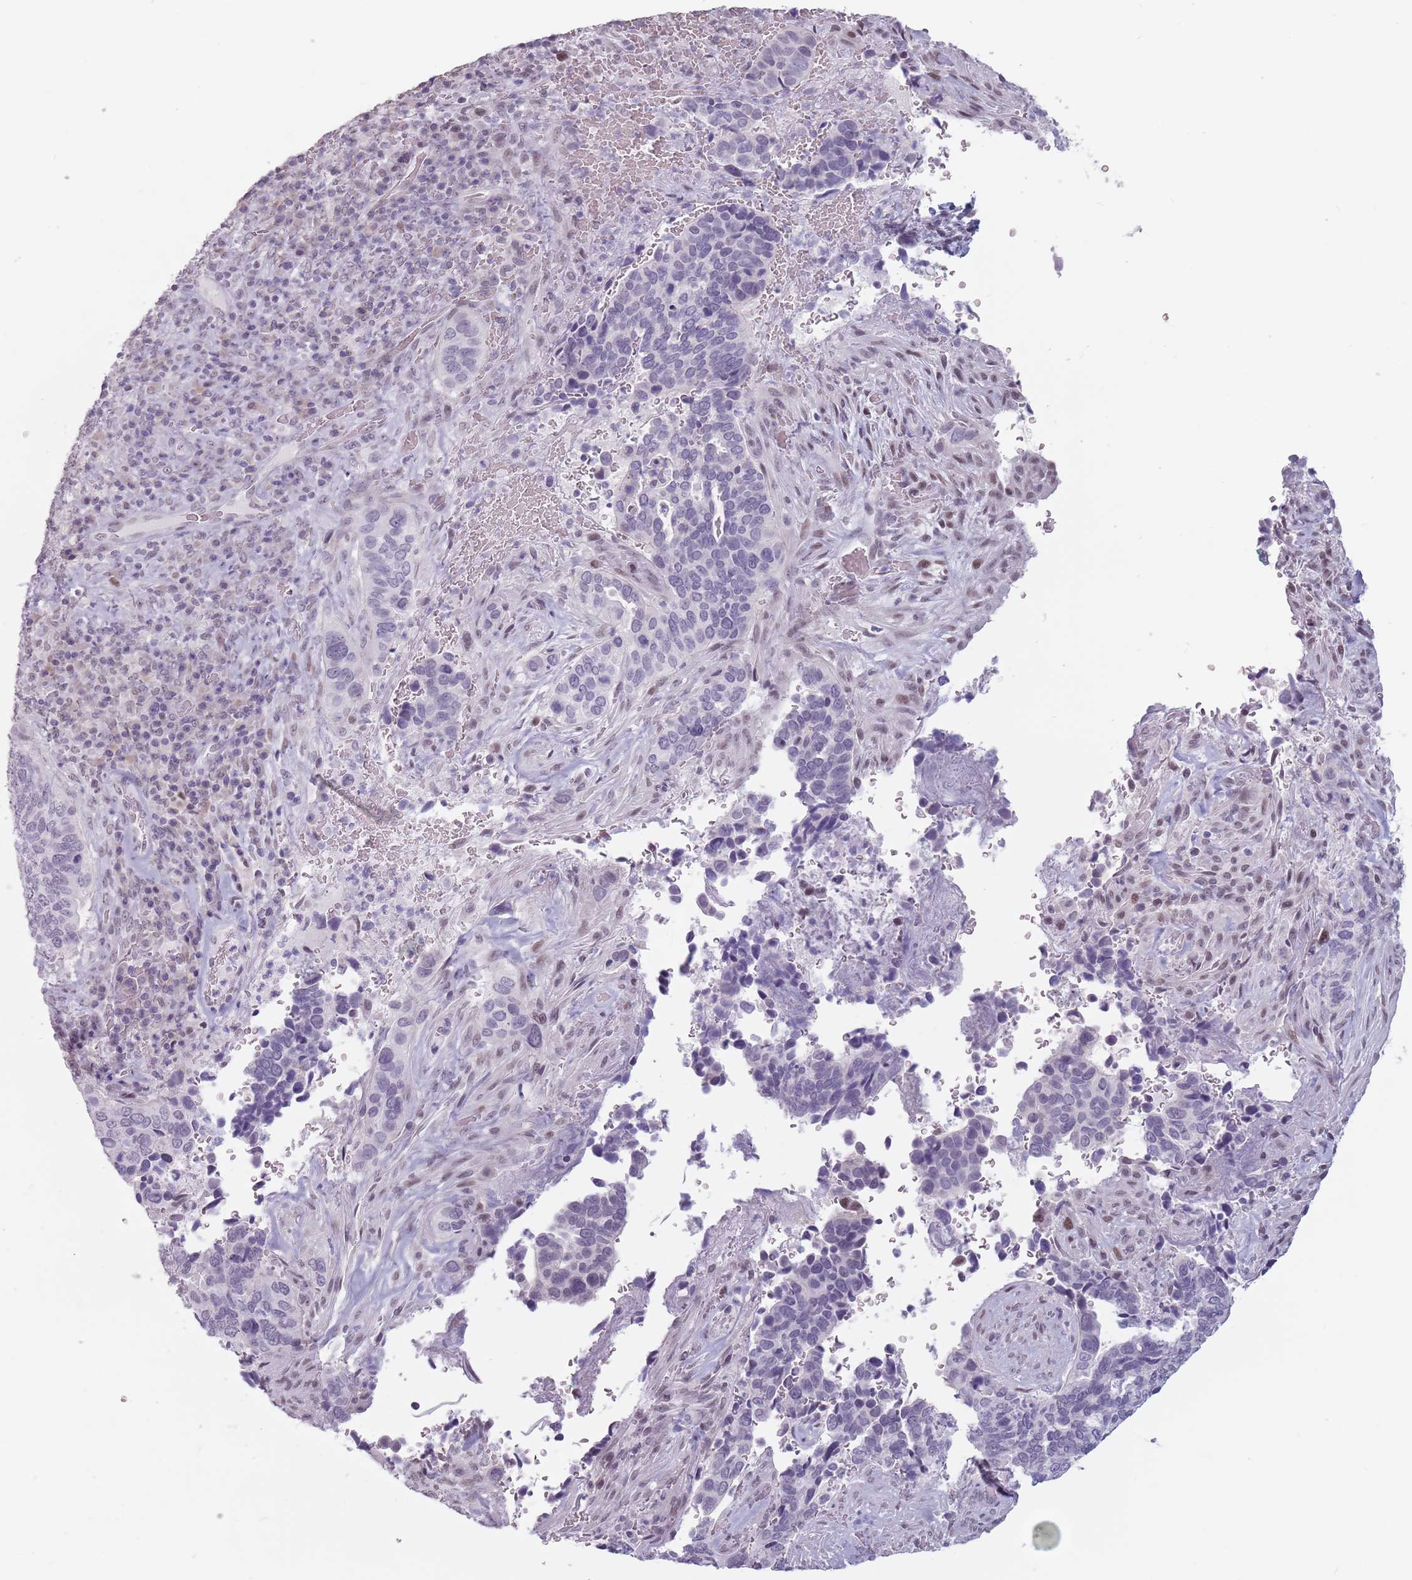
{"staining": {"intensity": "negative", "quantity": "none", "location": "none"}, "tissue": "cervical cancer", "cell_type": "Tumor cells", "image_type": "cancer", "snomed": [{"axis": "morphology", "description": "Squamous cell carcinoma, NOS"}, {"axis": "topography", "description": "Cervix"}], "caption": "Immunohistochemical staining of squamous cell carcinoma (cervical) exhibits no significant positivity in tumor cells.", "gene": "PTCHD1", "patient": {"sex": "female", "age": 38}}